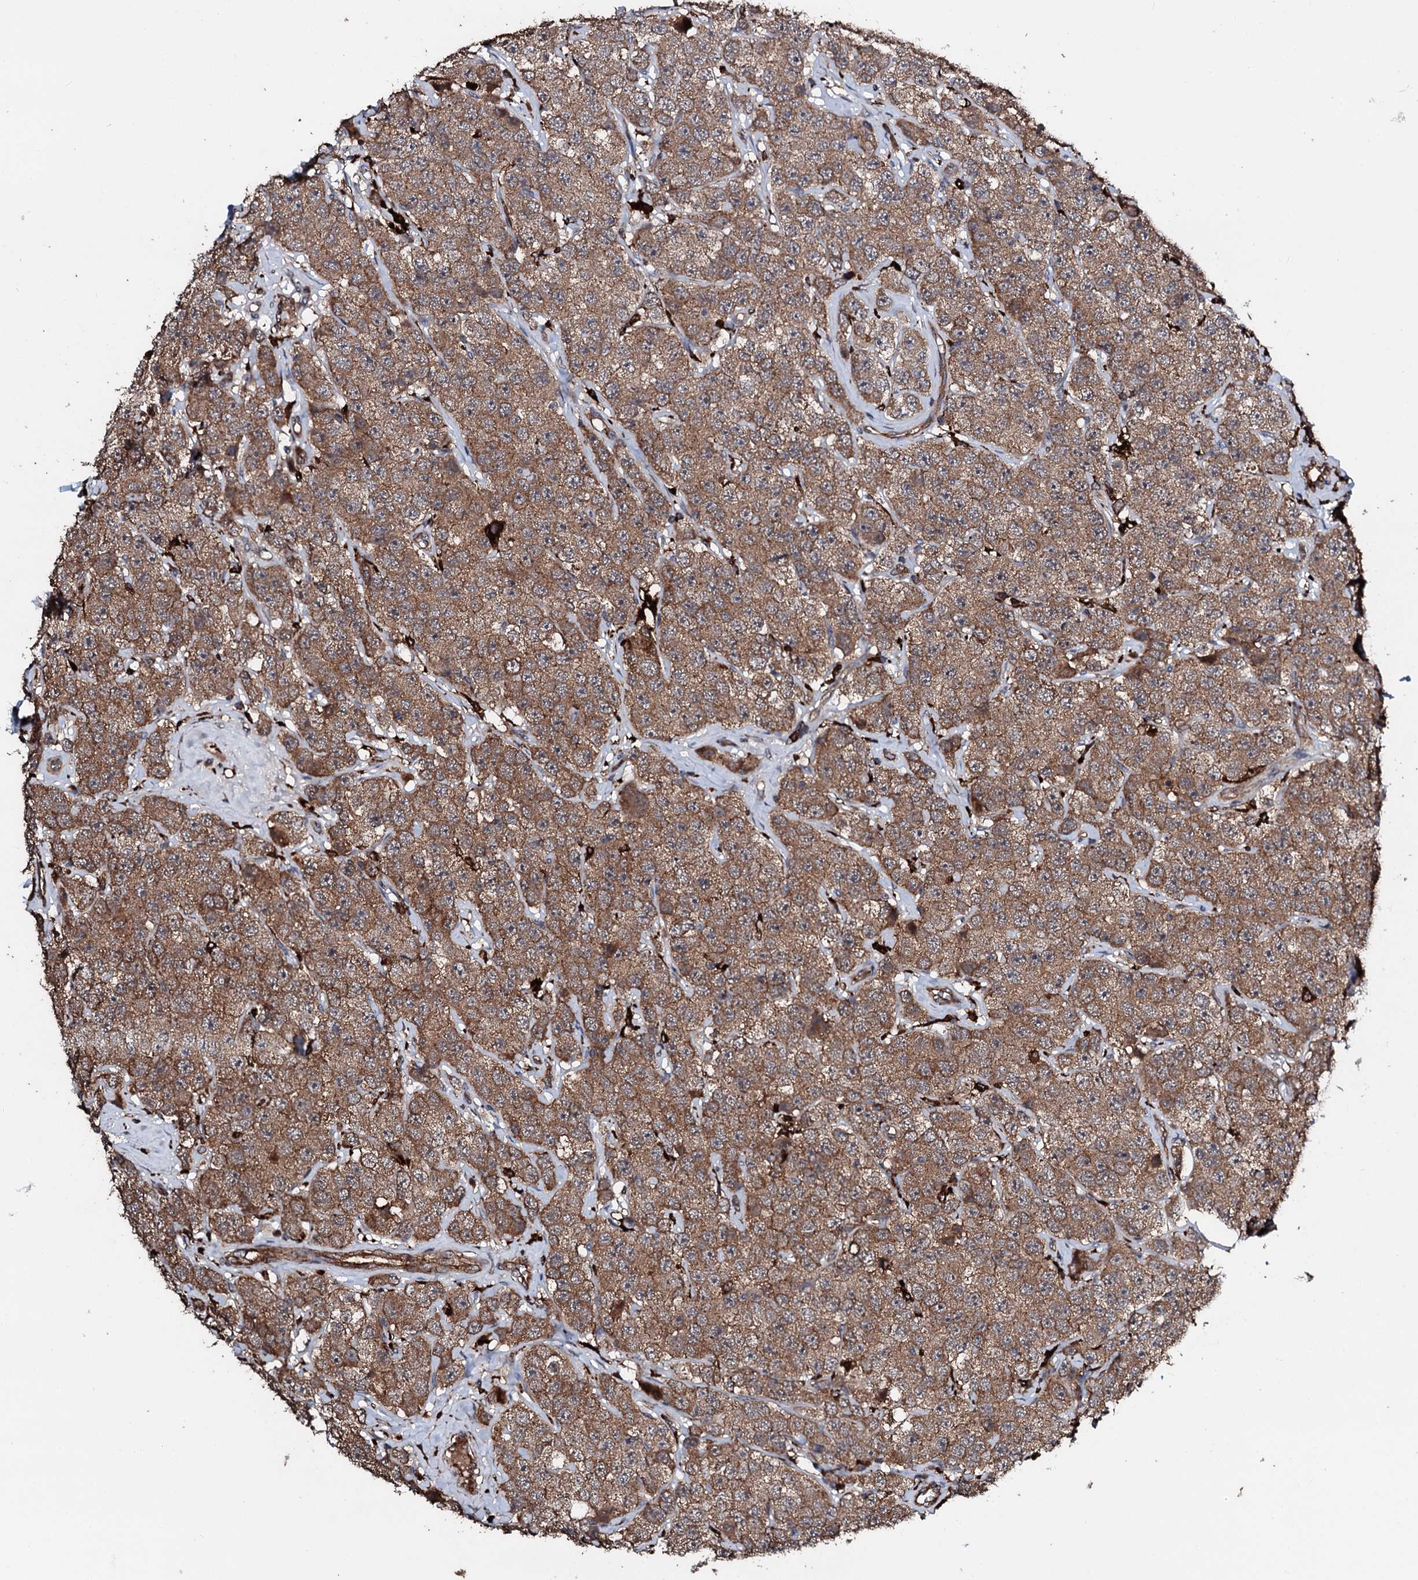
{"staining": {"intensity": "moderate", "quantity": ">75%", "location": "cytoplasmic/membranous"}, "tissue": "testis cancer", "cell_type": "Tumor cells", "image_type": "cancer", "snomed": [{"axis": "morphology", "description": "Seminoma, NOS"}, {"axis": "topography", "description": "Testis"}], "caption": "Tumor cells demonstrate moderate cytoplasmic/membranous staining in about >75% of cells in seminoma (testis).", "gene": "TPGS2", "patient": {"sex": "male", "age": 28}}